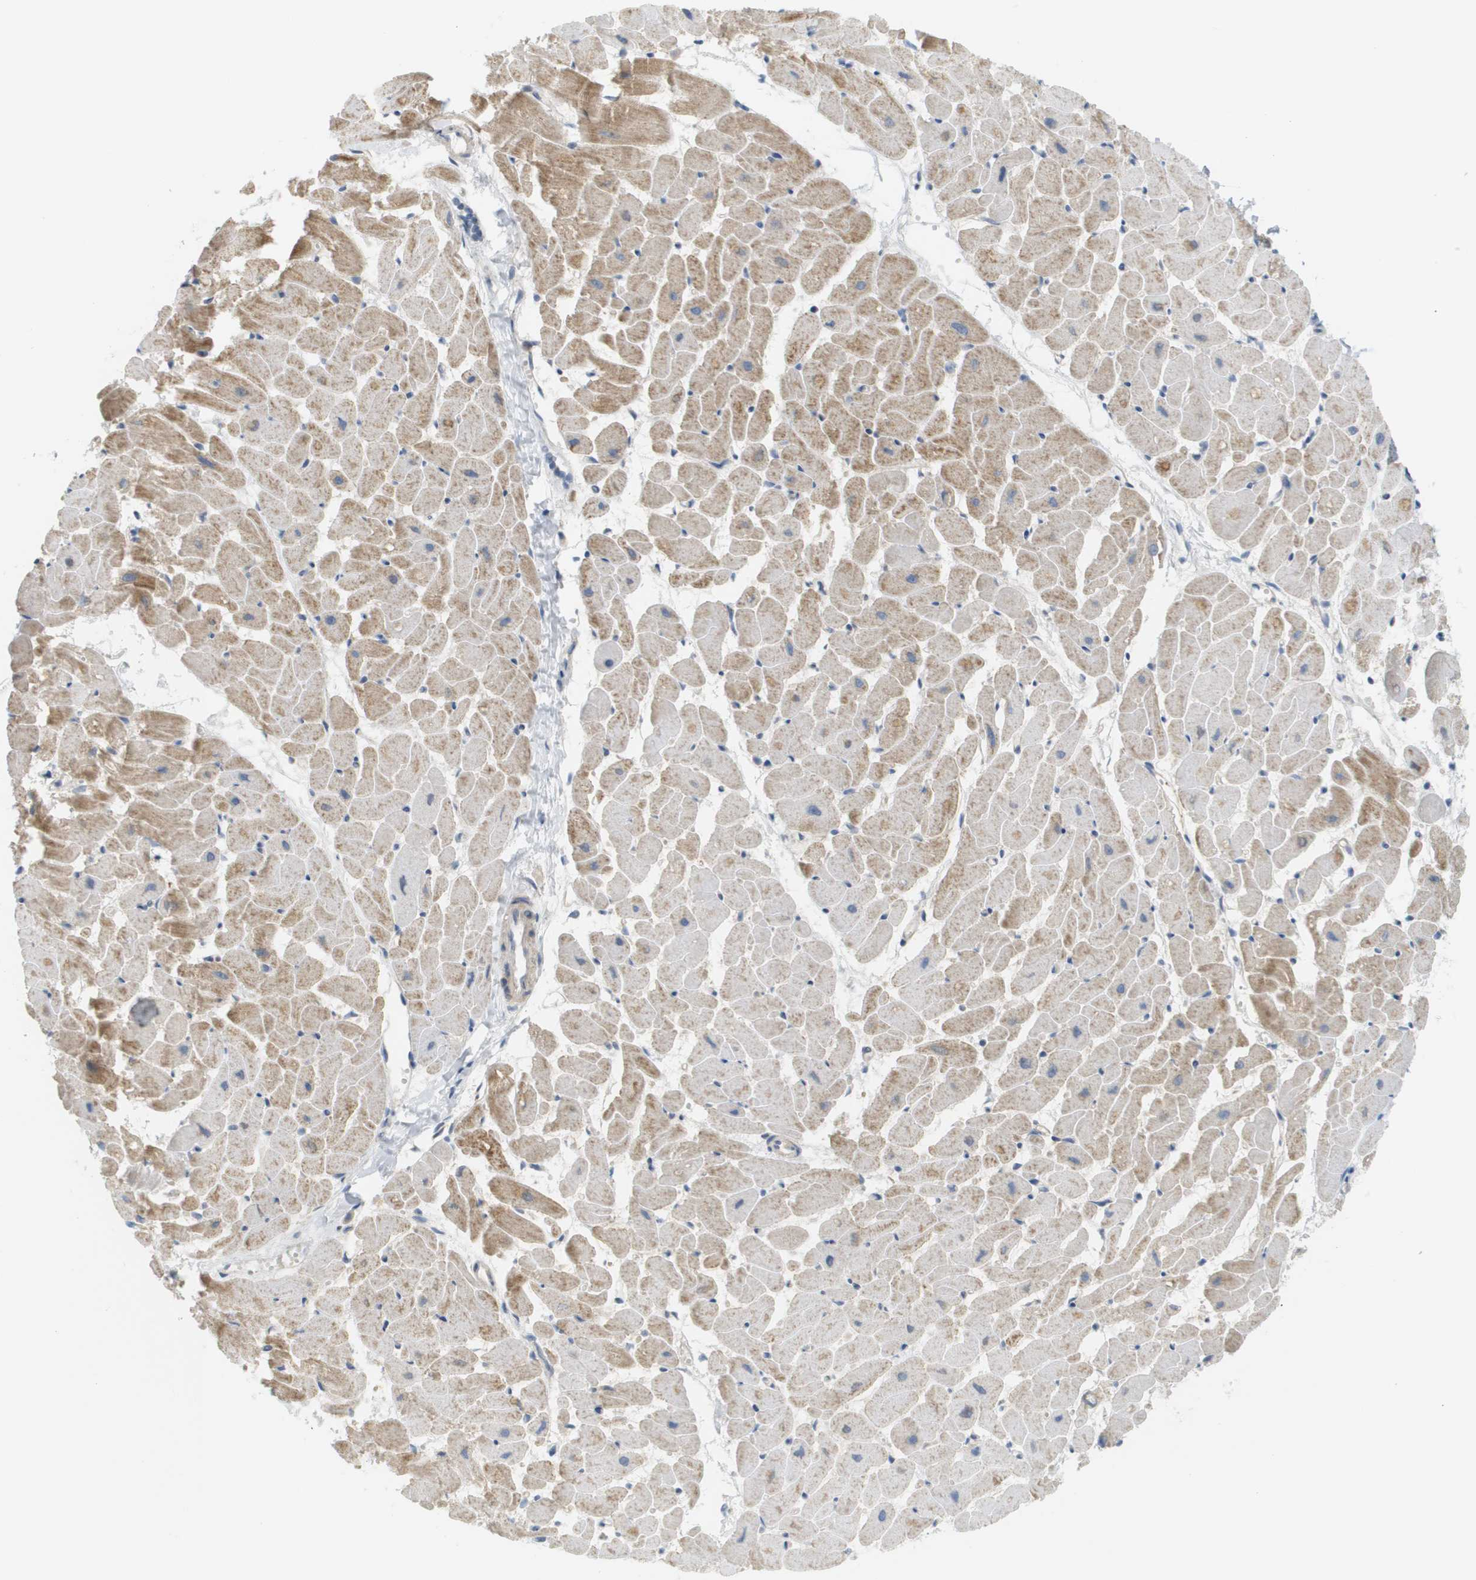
{"staining": {"intensity": "moderate", "quantity": ">75%", "location": "cytoplasmic/membranous"}, "tissue": "heart muscle", "cell_type": "Cardiomyocytes", "image_type": "normal", "snomed": [{"axis": "morphology", "description": "Normal tissue, NOS"}, {"axis": "topography", "description": "Heart"}], "caption": "IHC (DAB) staining of unremarkable heart muscle shows moderate cytoplasmic/membranous protein expression in approximately >75% of cardiomyocytes.", "gene": "PROC", "patient": {"sex": "female", "age": 19}}